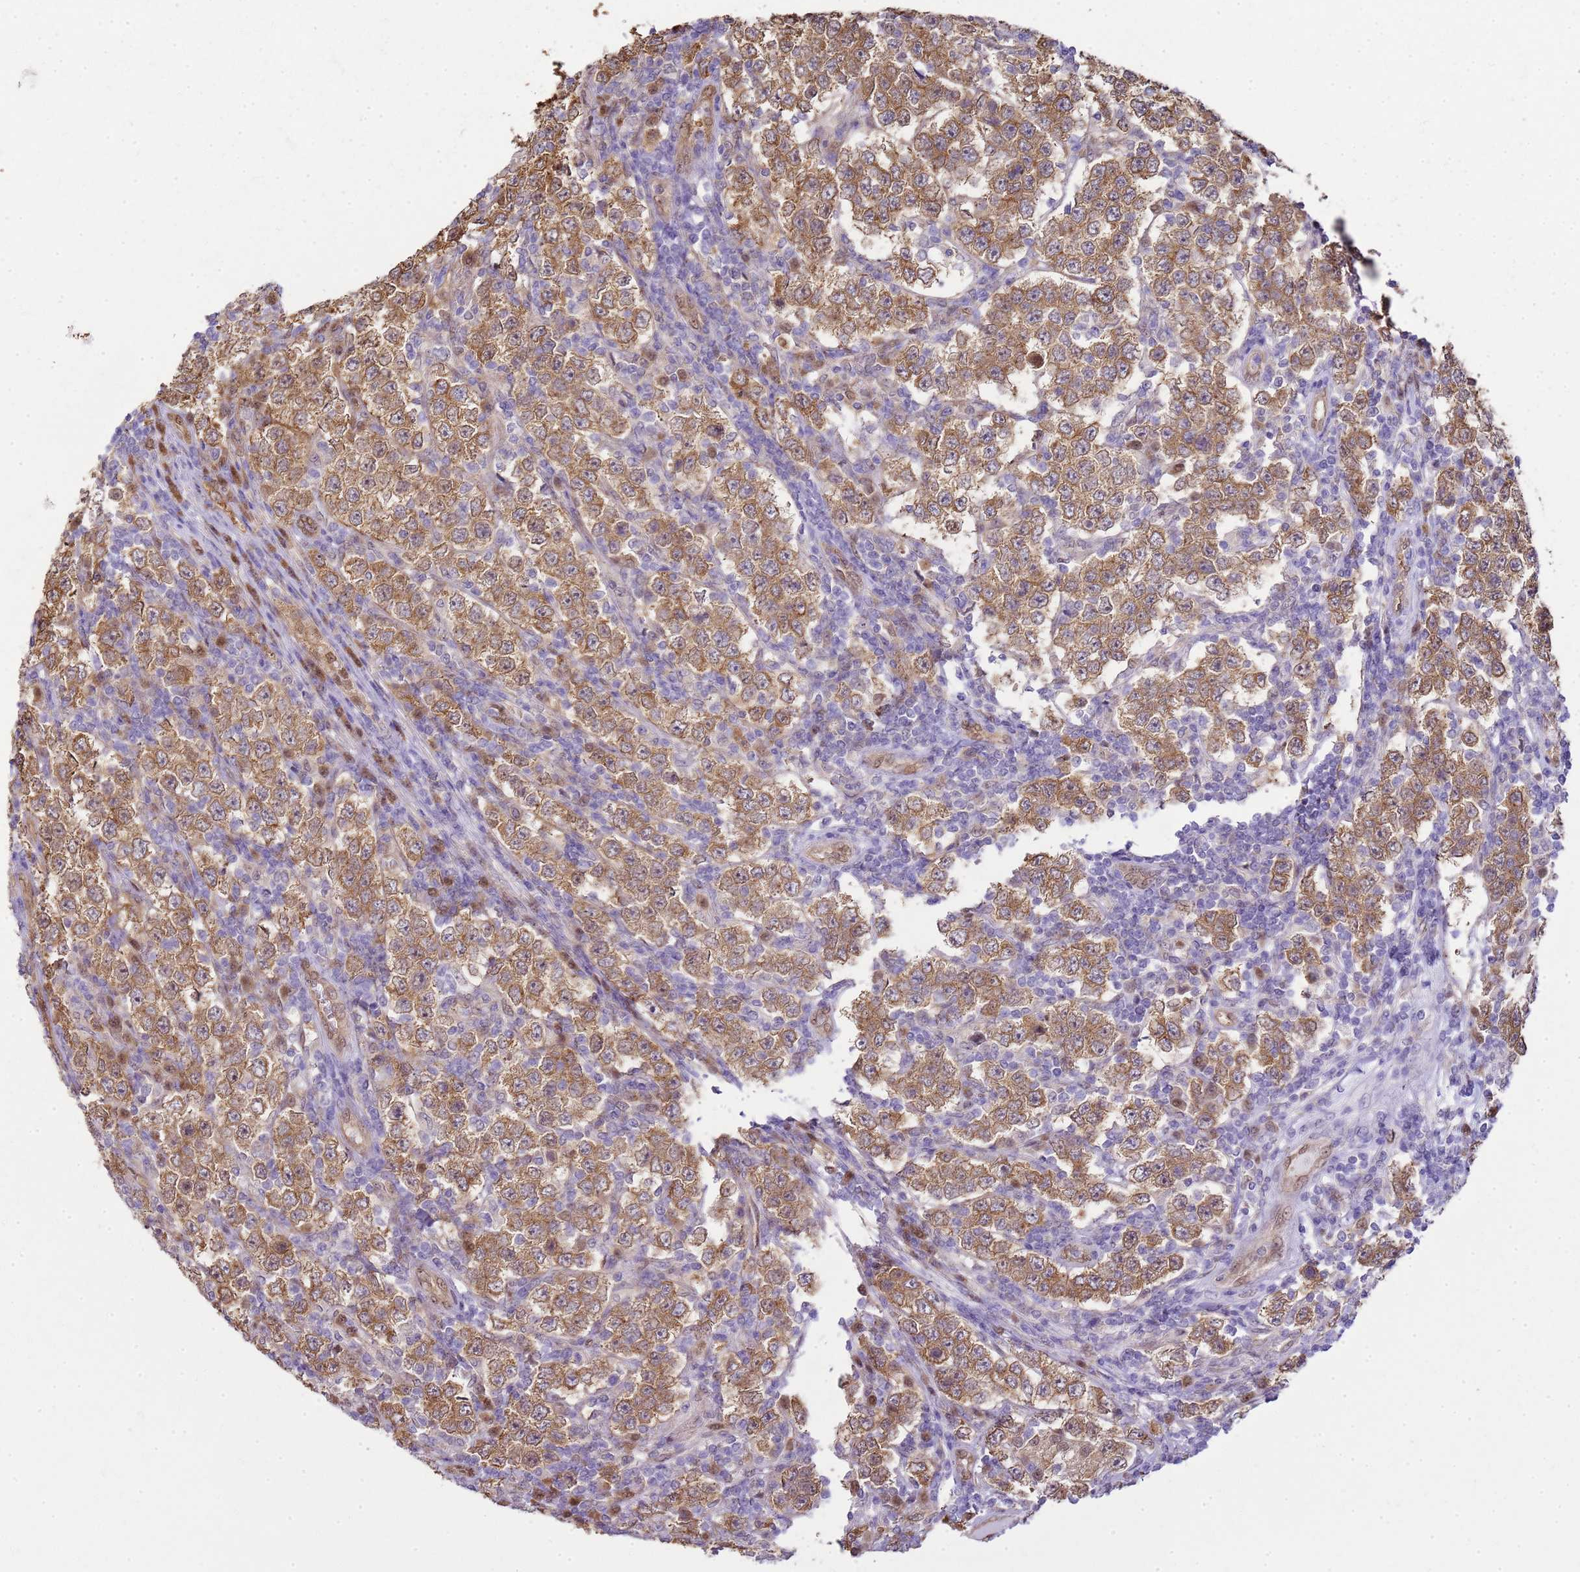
{"staining": {"intensity": "moderate", "quantity": ">75%", "location": "cytoplasmic/membranous"}, "tissue": "testis cancer", "cell_type": "Tumor cells", "image_type": "cancer", "snomed": [{"axis": "morphology", "description": "Normal tissue, NOS"}, {"axis": "morphology", "description": "Urothelial carcinoma, High grade"}, {"axis": "morphology", "description": "Seminoma, NOS"}, {"axis": "morphology", "description": "Carcinoma, Embryonal, NOS"}, {"axis": "topography", "description": "Urinary bladder"}, {"axis": "topography", "description": "Testis"}], "caption": "A photomicrograph showing moderate cytoplasmic/membranous positivity in about >75% of tumor cells in seminoma (testis), as visualized by brown immunohistochemical staining.", "gene": "YWHAE", "patient": {"sex": "male", "age": 41}}